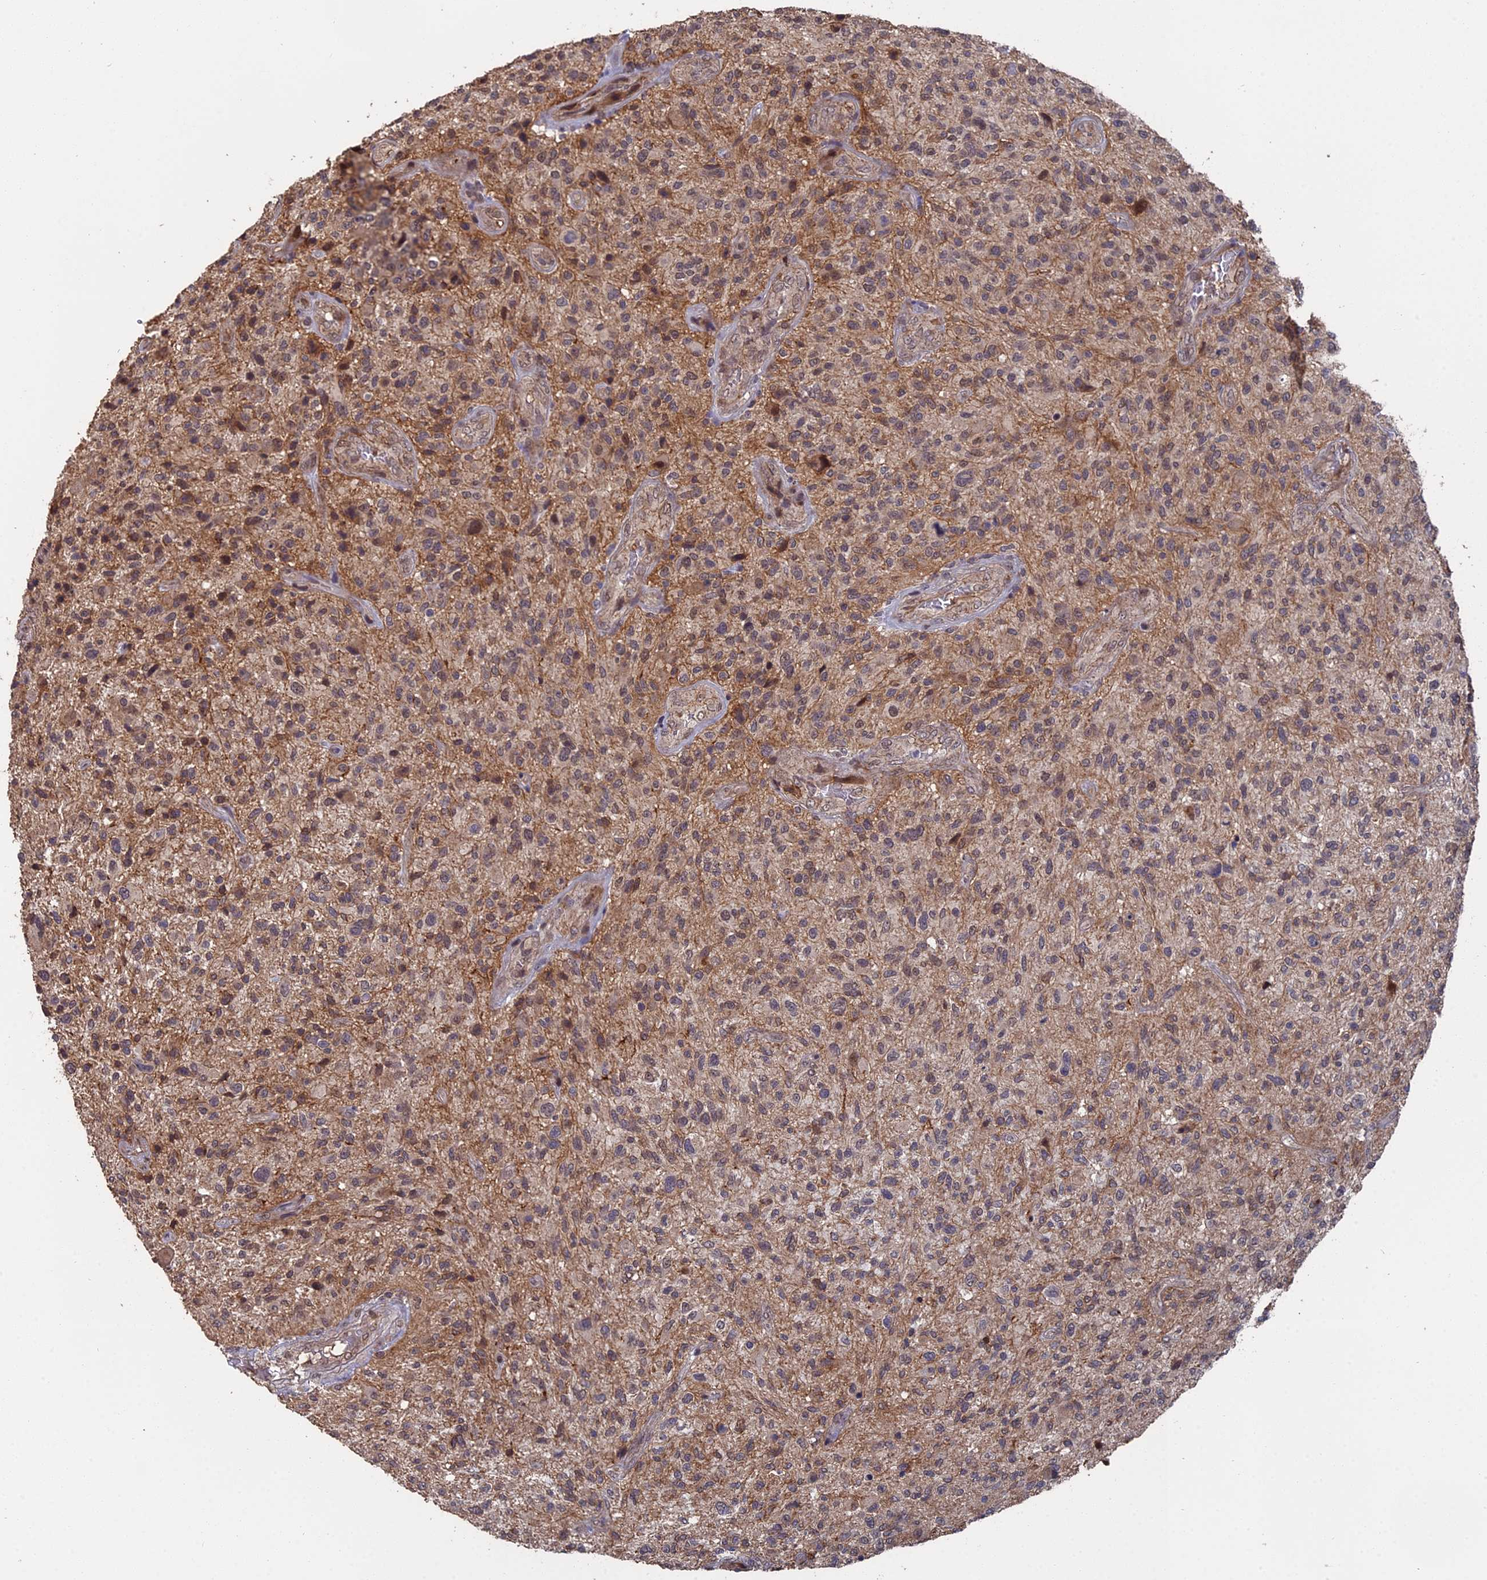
{"staining": {"intensity": "weak", "quantity": "<25%", "location": "cytoplasmic/membranous"}, "tissue": "glioma", "cell_type": "Tumor cells", "image_type": "cancer", "snomed": [{"axis": "morphology", "description": "Glioma, malignant, High grade"}, {"axis": "topography", "description": "Brain"}], "caption": "The immunohistochemistry histopathology image has no significant staining in tumor cells of malignant glioma (high-grade) tissue.", "gene": "MYBL2", "patient": {"sex": "male", "age": 47}}